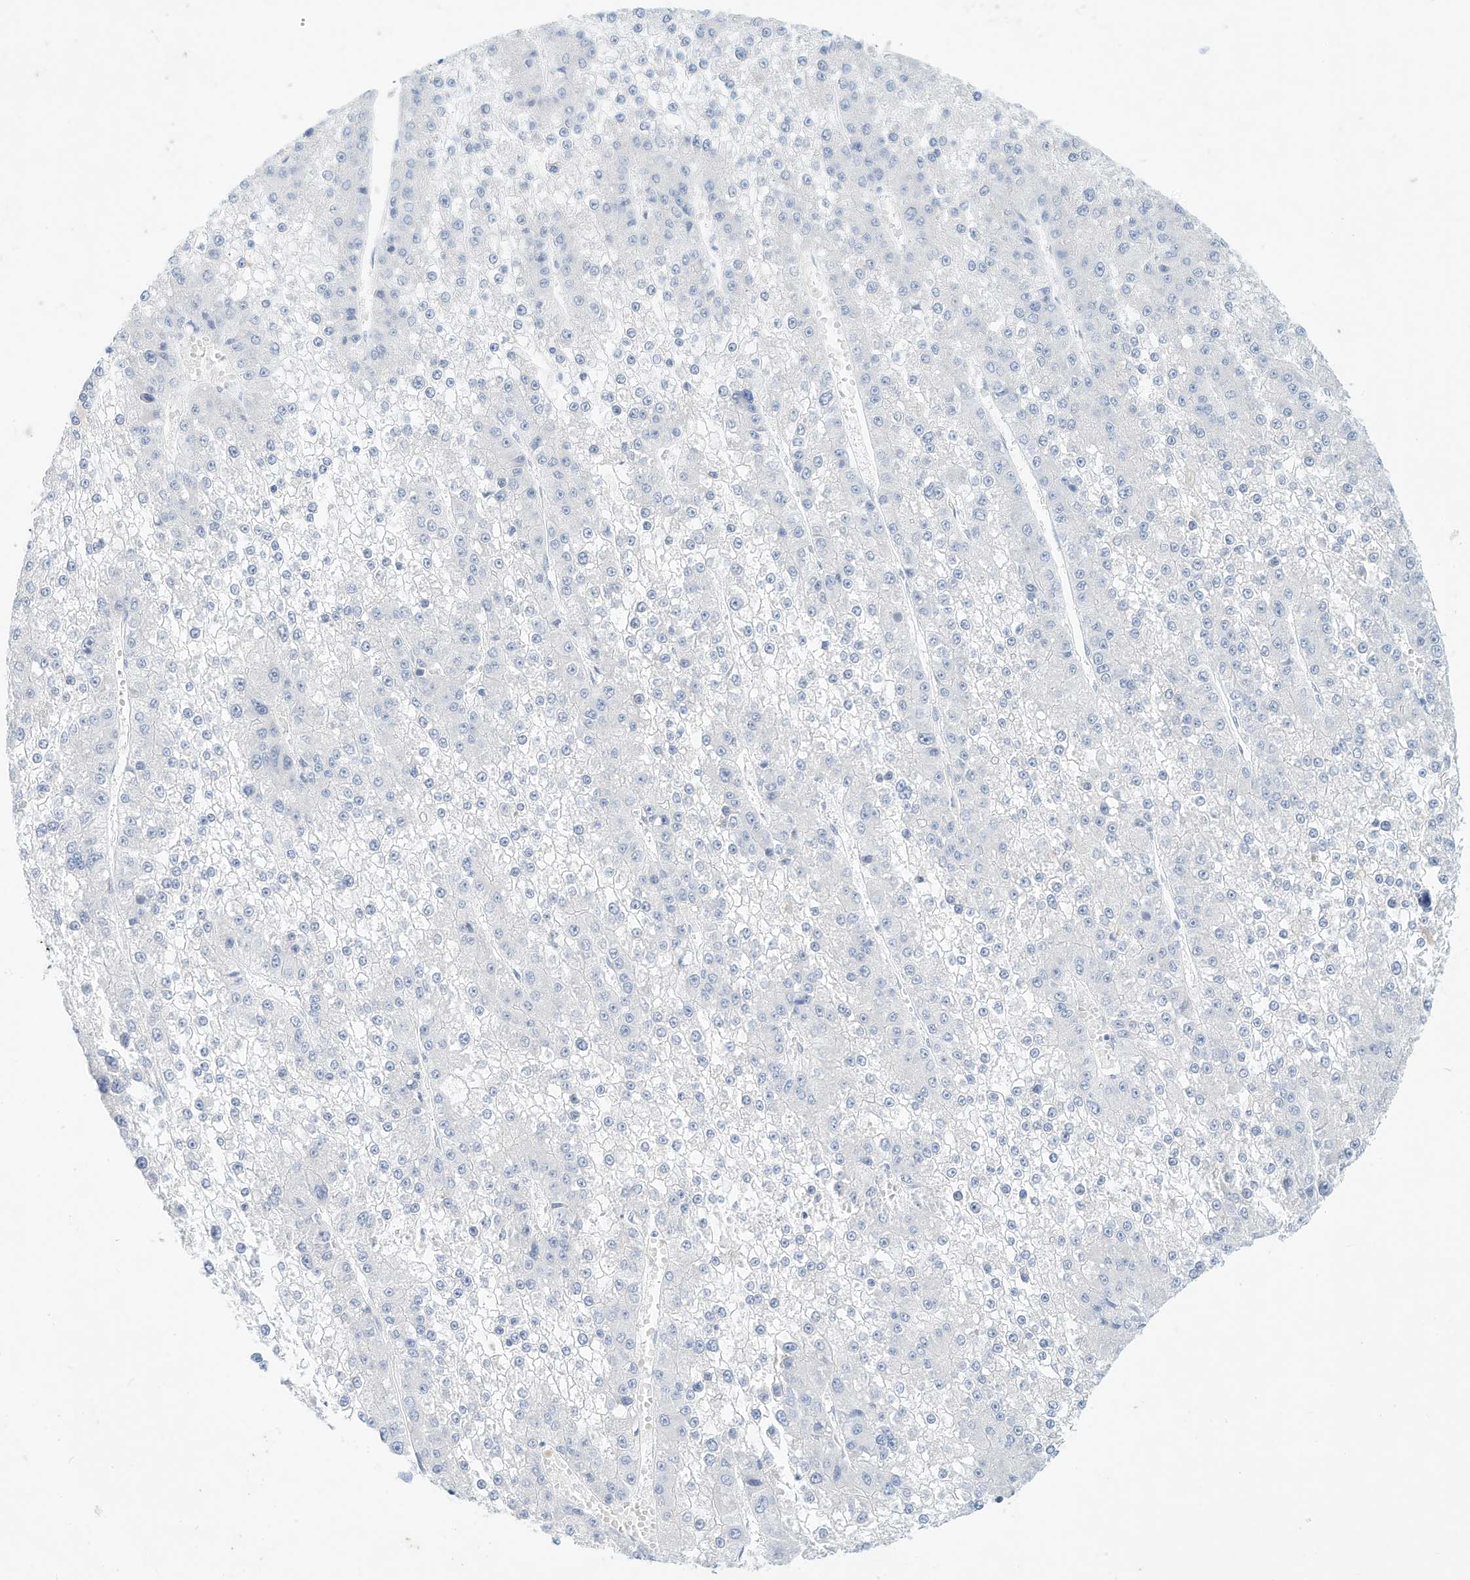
{"staining": {"intensity": "negative", "quantity": "none", "location": "none"}, "tissue": "liver cancer", "cell_type": "Tumor cells", "image_type": "cancer", "snomed": [{"axis": "morphology", "description": "Carcinoma, Hepatocellular, NOS"}, {"axis": "topography", "description": "Liver"}], "caption": "The image shows no staining of tumor cells in liver hepatocellular carcinoma.", "gene": "SPOCD1", "patient": {"sex": "female", "age": 73}}